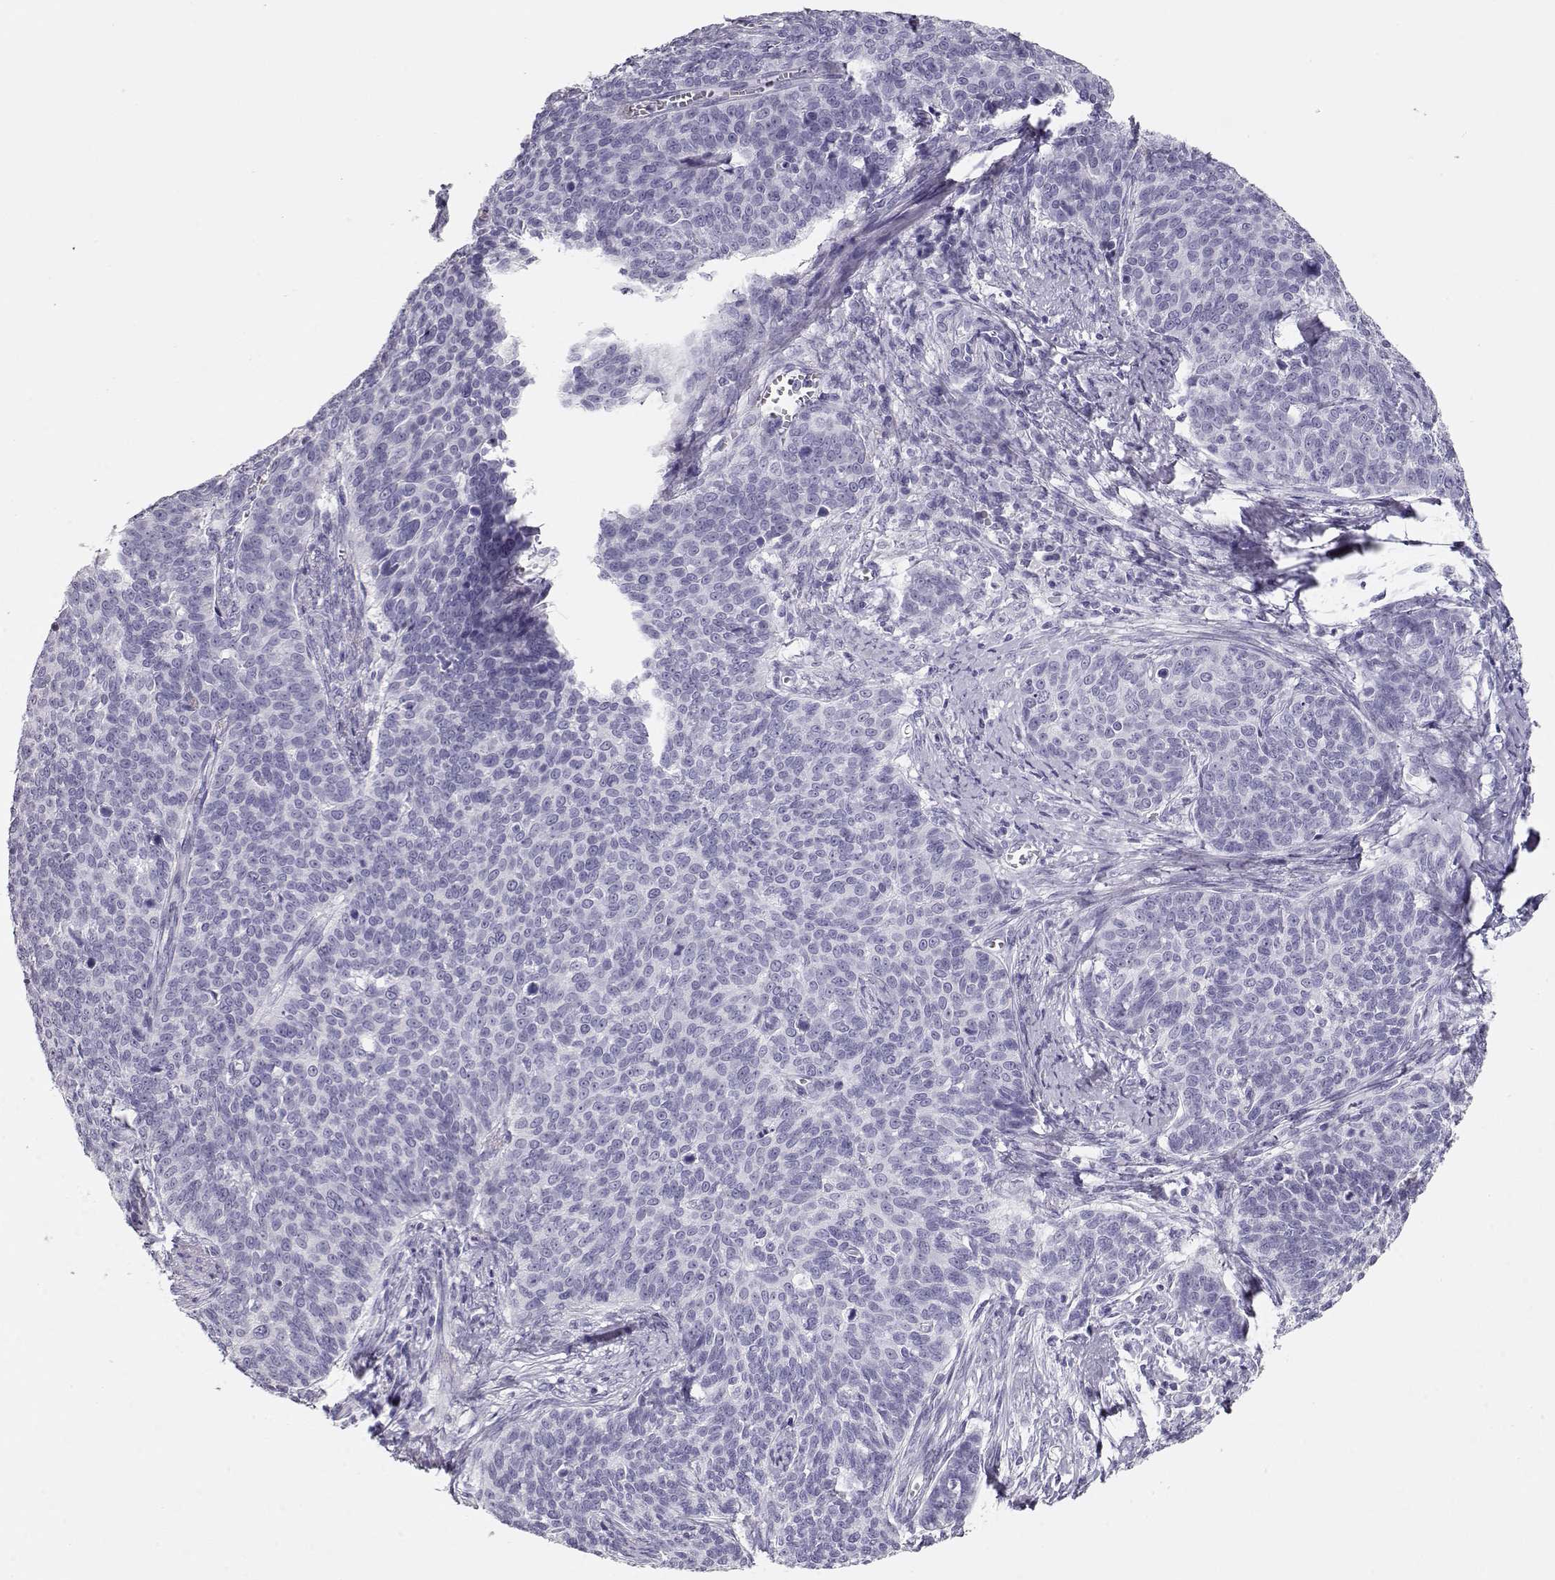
{"staining": {"intensity": "negative", "quantity": "none", "location": "none"}, "tissue": "cervical cancer", "cell_type": "Tumor cells", "image_type": "cancer", "snomed": [{"axis": "morphology", "description": "Squamous cell carcinoma, NOS"}, {"axis": "topography", "description": "Cervix"}], "caption": "Immunohistochemistry image of neoplastic tissue: cervical cancer (squamous cell carcinoma) stained with DAB (3,3'-diaminobenzidine) reveals no significant protein staining in tumor cells.", "gene": "MAGEC1", "patient": {"sex": "female", "age": 39}}